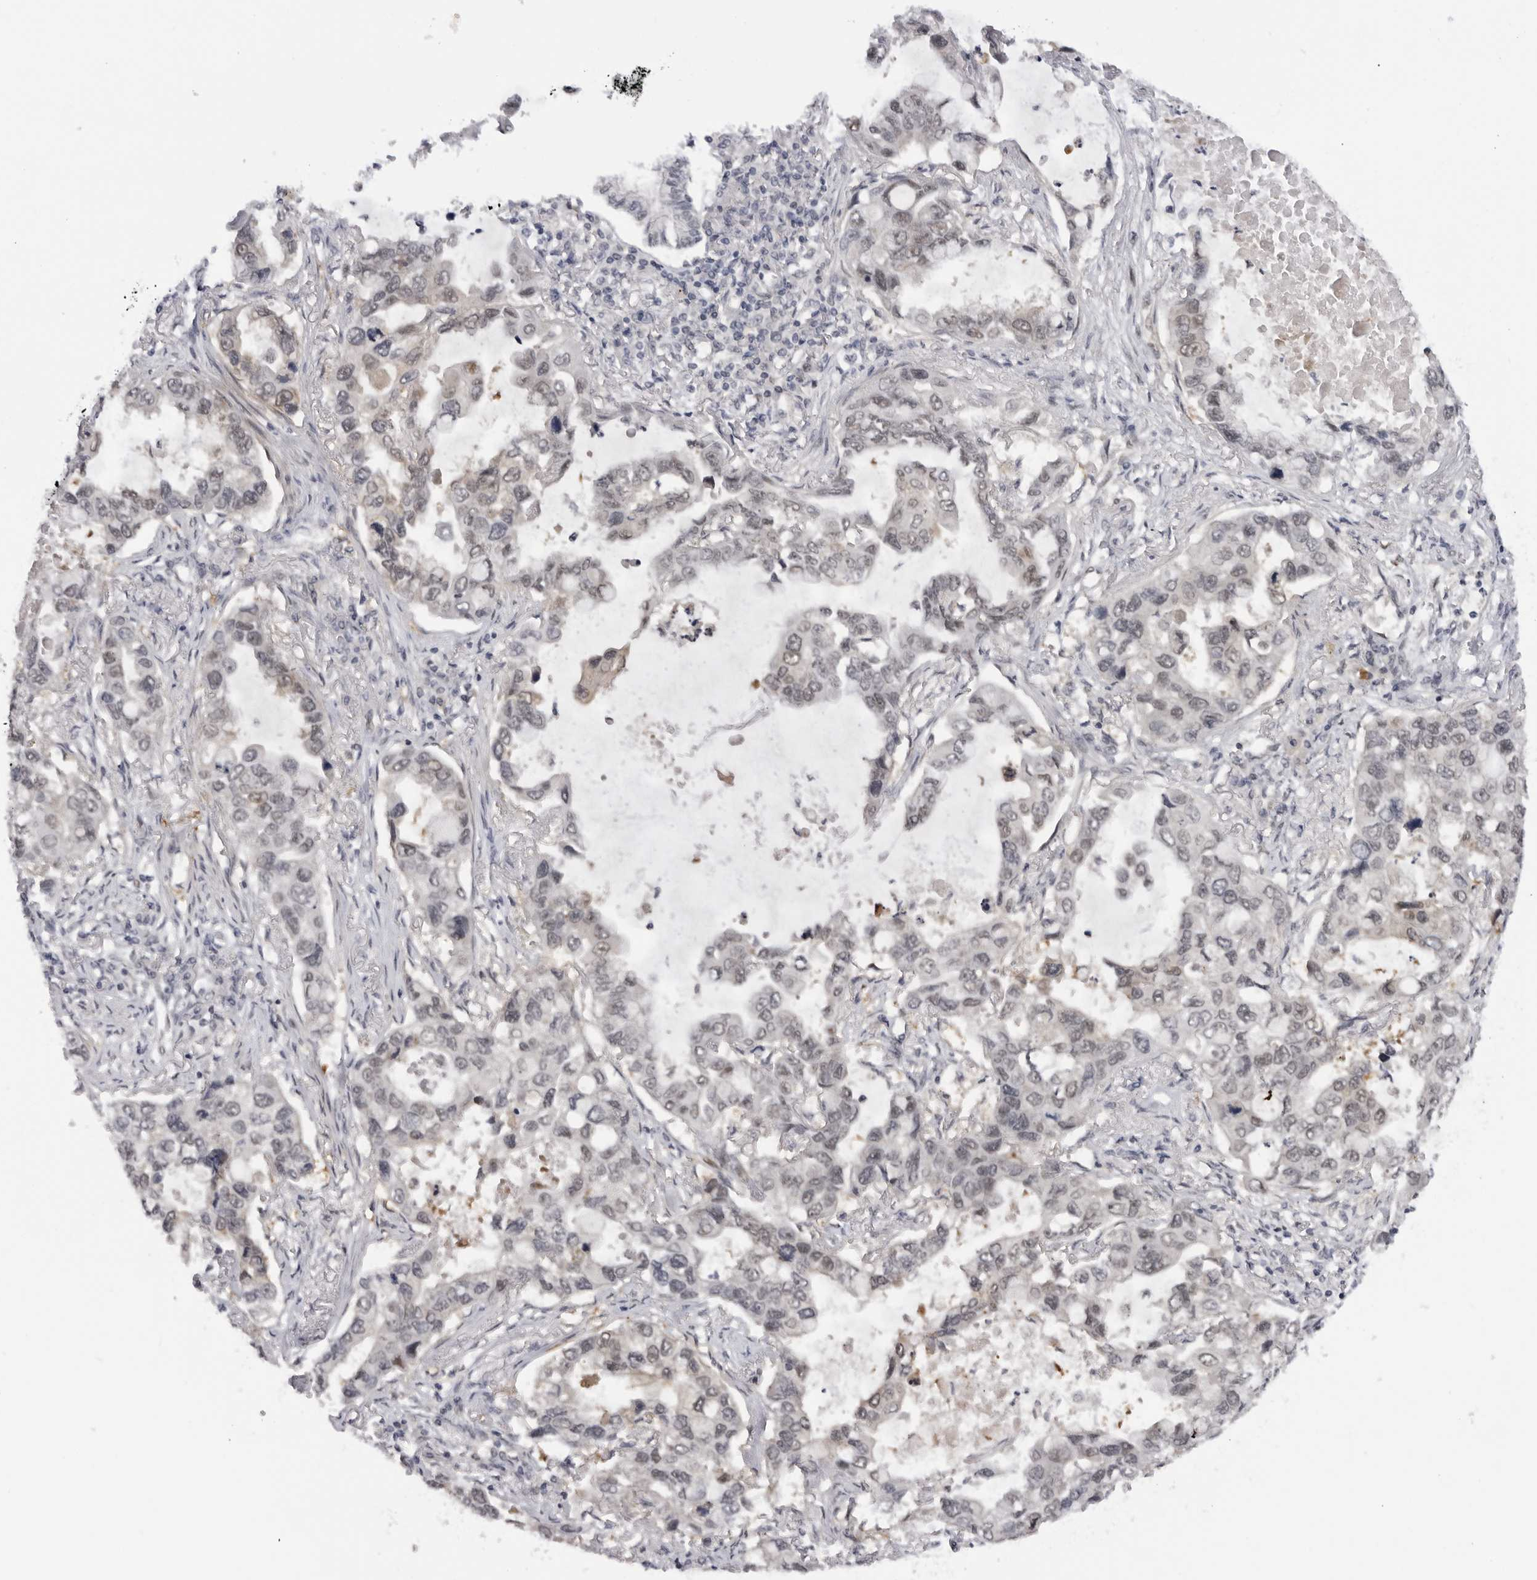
{"staining": {"intensity": "weak", "quantity": "25%-75%", "location": "nuclear"}, "tissue": "lung cancer", "cell_type": "Tumor cells", "image_type": "cancer", "snomed": [{"axis": "morphology", "description": "Adenocarcinoma, NOS"}, {"axis": "topography", "description": "Lung"}], "caption": "IHC photomicrograph of neoplastic tissue: human adenocarcinoma (lung) stained using immunohistochemistry exhibits low levels of weak protein expression localized specifically in the nuclear of tumor cells, appearing as a nuclear brown color.", "gene": "ALPK2", "patient": {"sex": "male", "age": 64}}